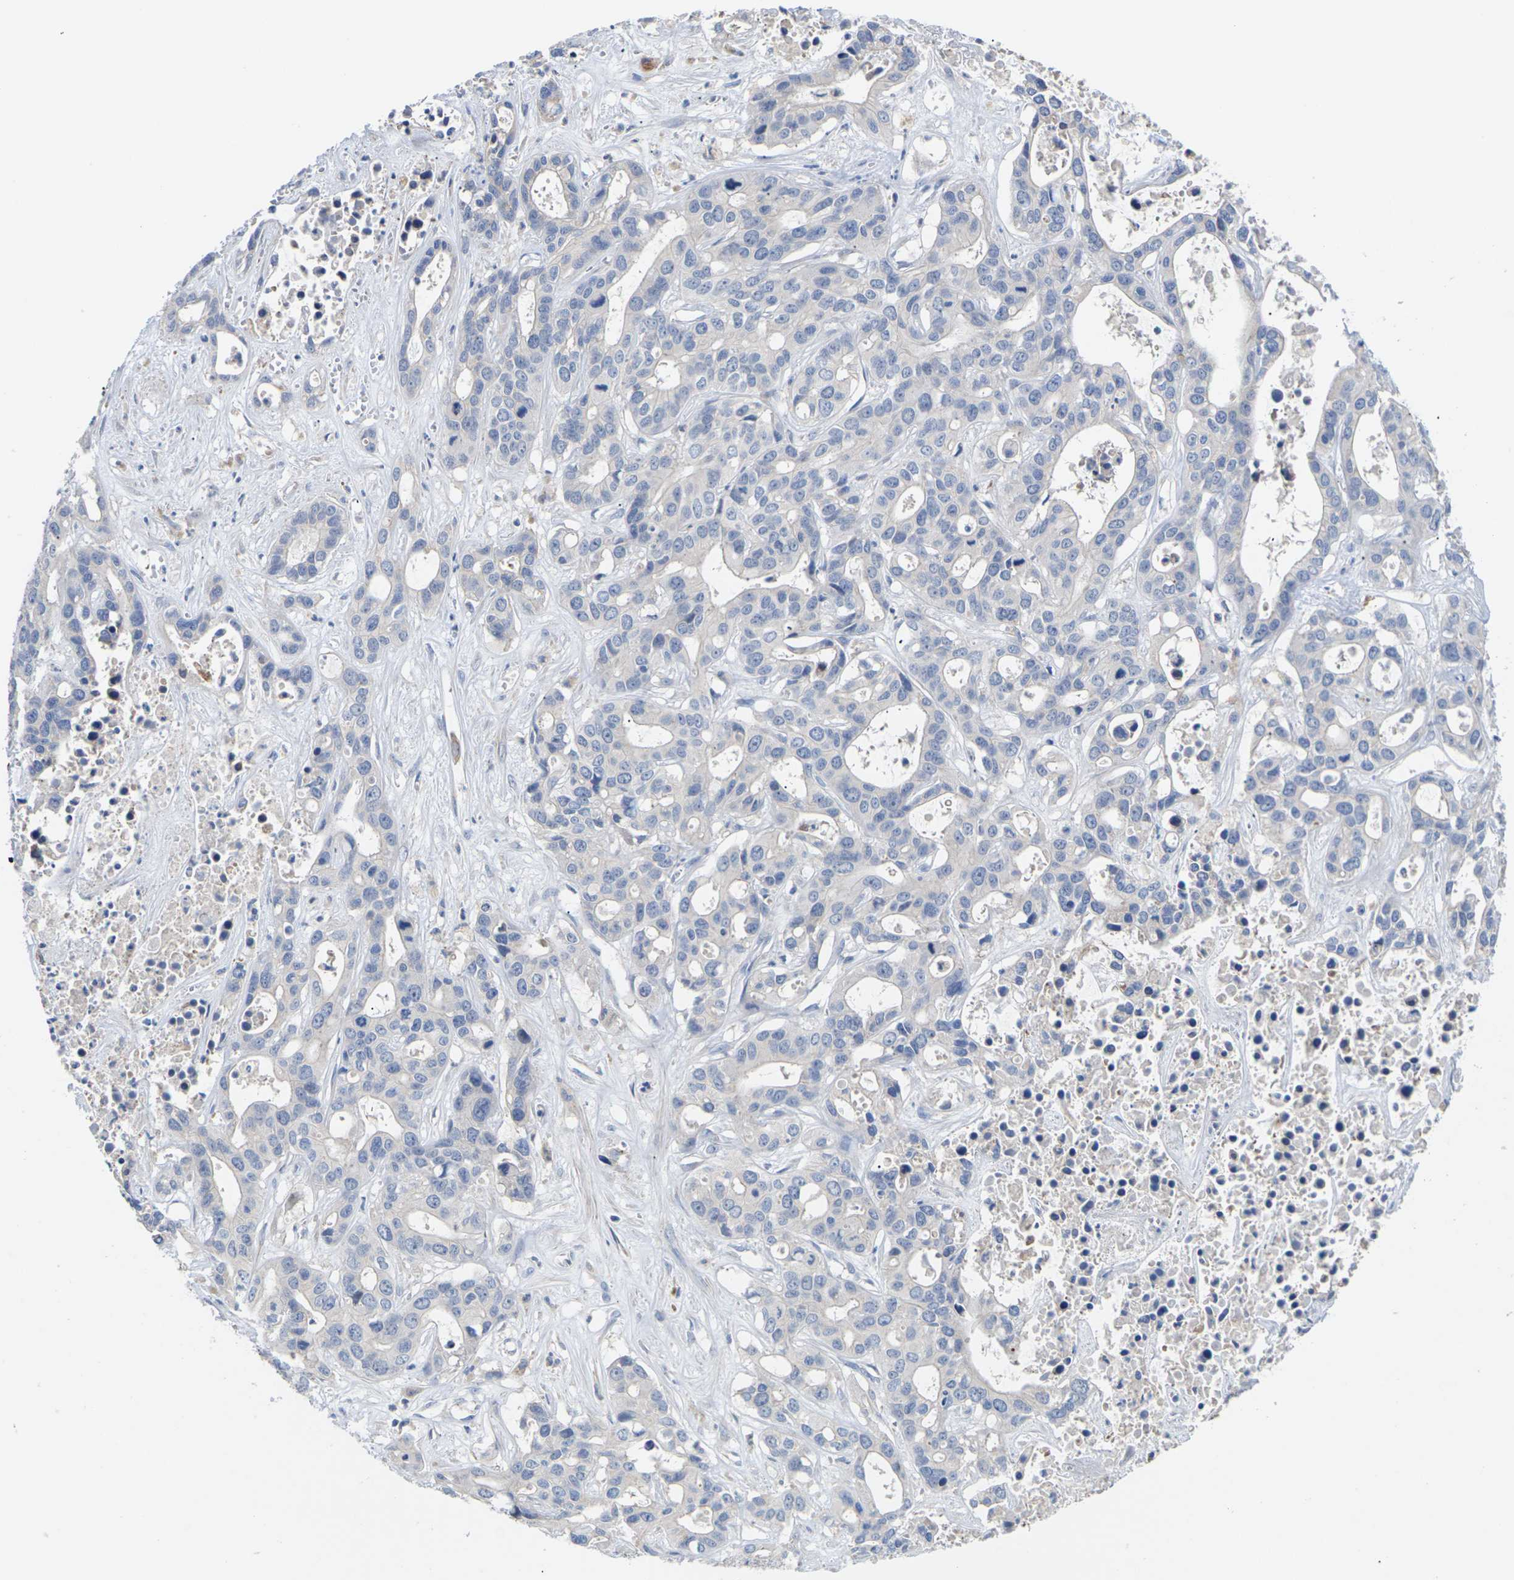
{"staining": {"intensity": "negative", "quantity": "none", "location": "none"}, "tissue": "liver cancer", "cell_type": "Tumor cells", "image_type": "cancer", "snomed": [{"axis": "morphology", "description": "Cholangiocarcinoma"}, {"axis": "topography", "description": "Liver"}], "caption": "There is no significant staining in tumor cells of cholangiocarcinoma (liver).", "gene": "TMCO4", "patient": {"sex": "female", "age": 65}}